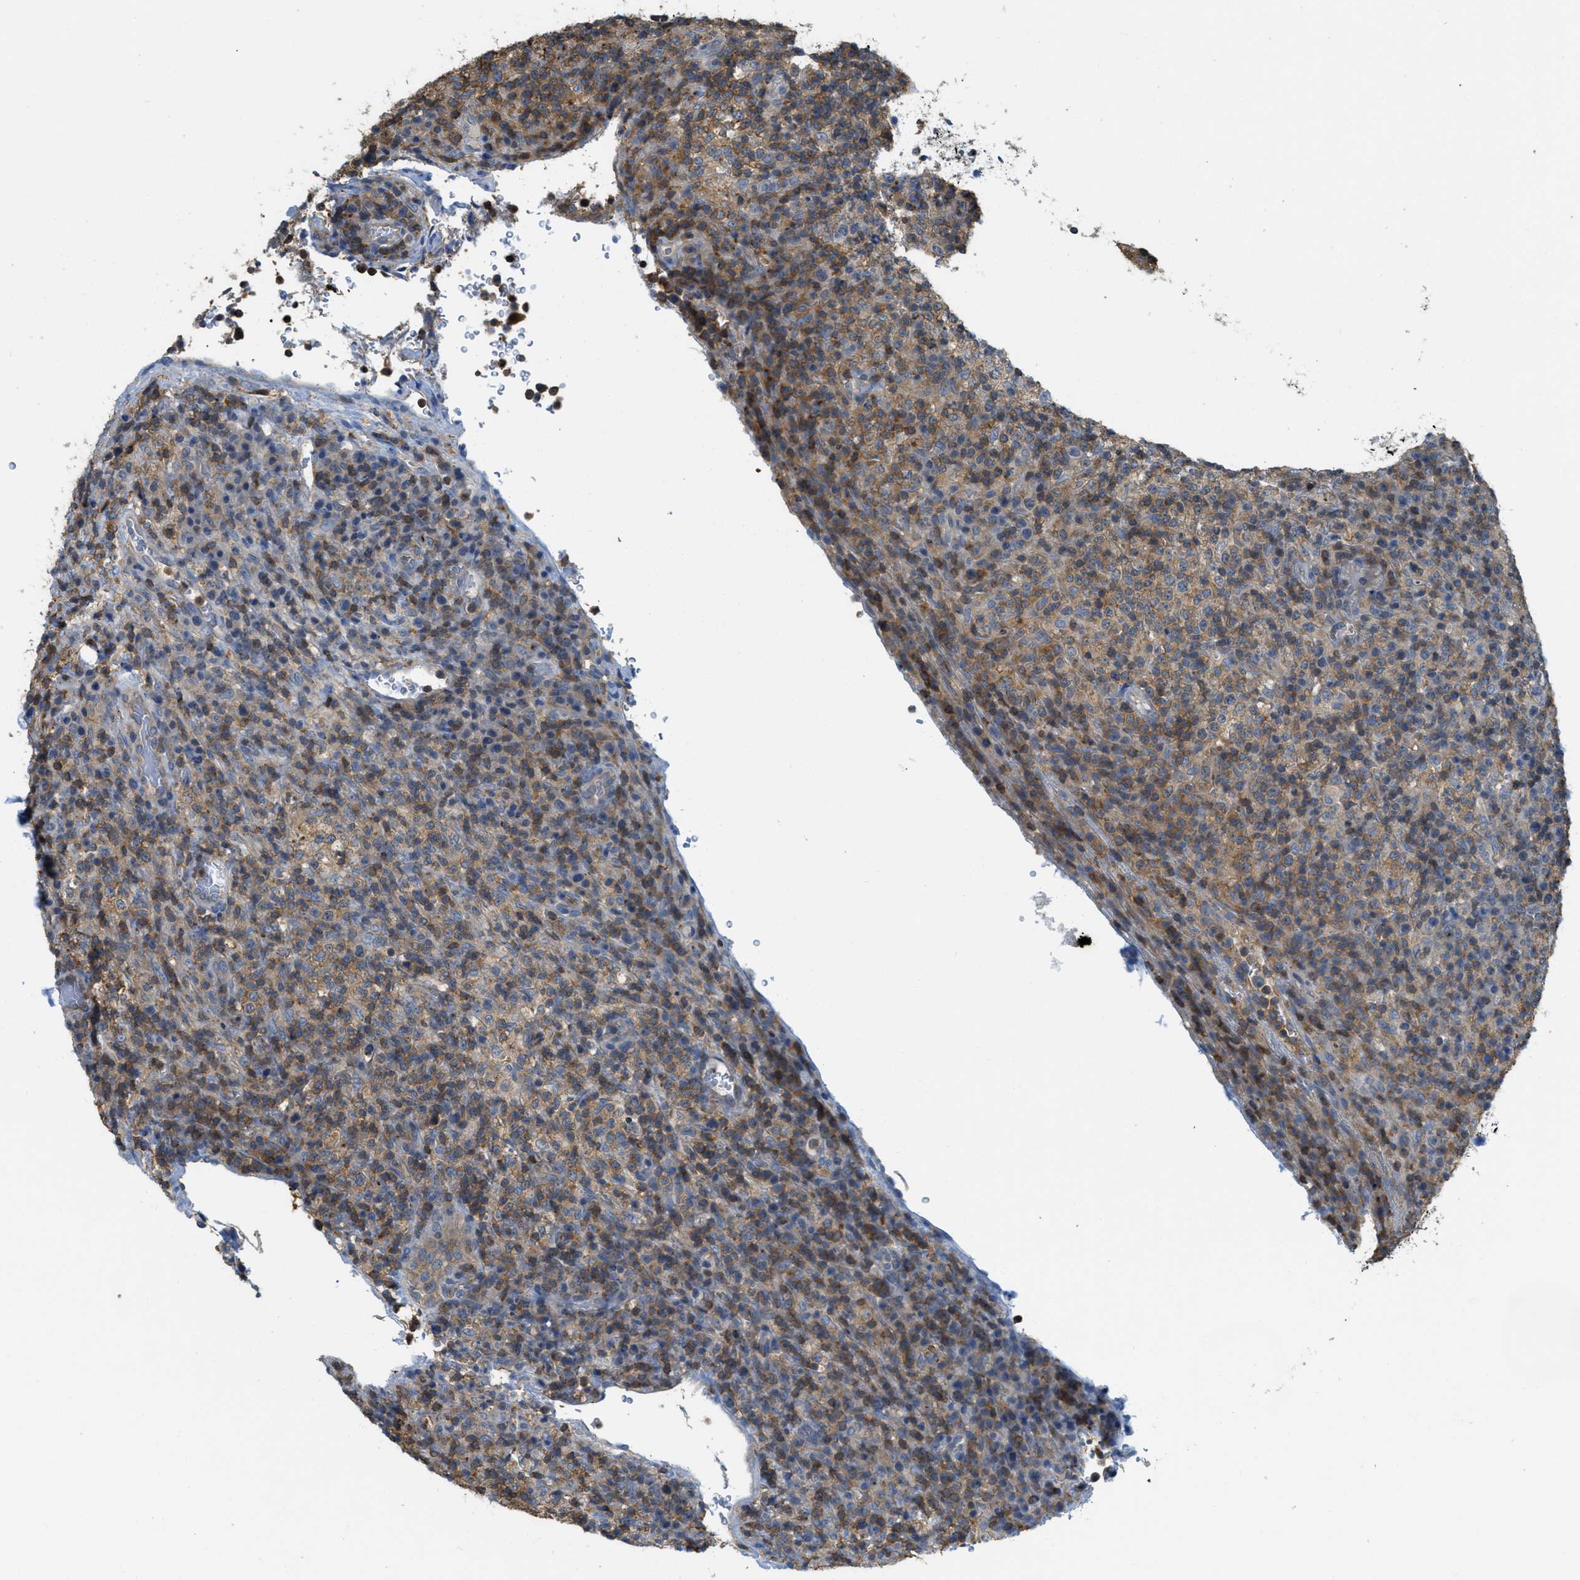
{"staining": {"intensity": "moderate", "quantity": "25%-75%", "location": "cytoplasmic/membranous"}, "tissue": "lymphoma", "cell_type": "Tumor cells", "image_type": "cancer", "snomed": [{"axis": "morphology", "description": "Malignant lymphoma, non-Hodgkin's type, High grade"}, {"axis": "topography", "description": "Lymph node"}], "caption": "IHC histopathology image of high-grade malignant lymphoma, non-Hodgkin's type stained for a protein (brown), which reveals medium levels of moderate cytoplasmic/membranous staining in about 25%-75% of tumor cells.", "gene": "GRIK2", "patient": {"sex": "female", "age": 76}}